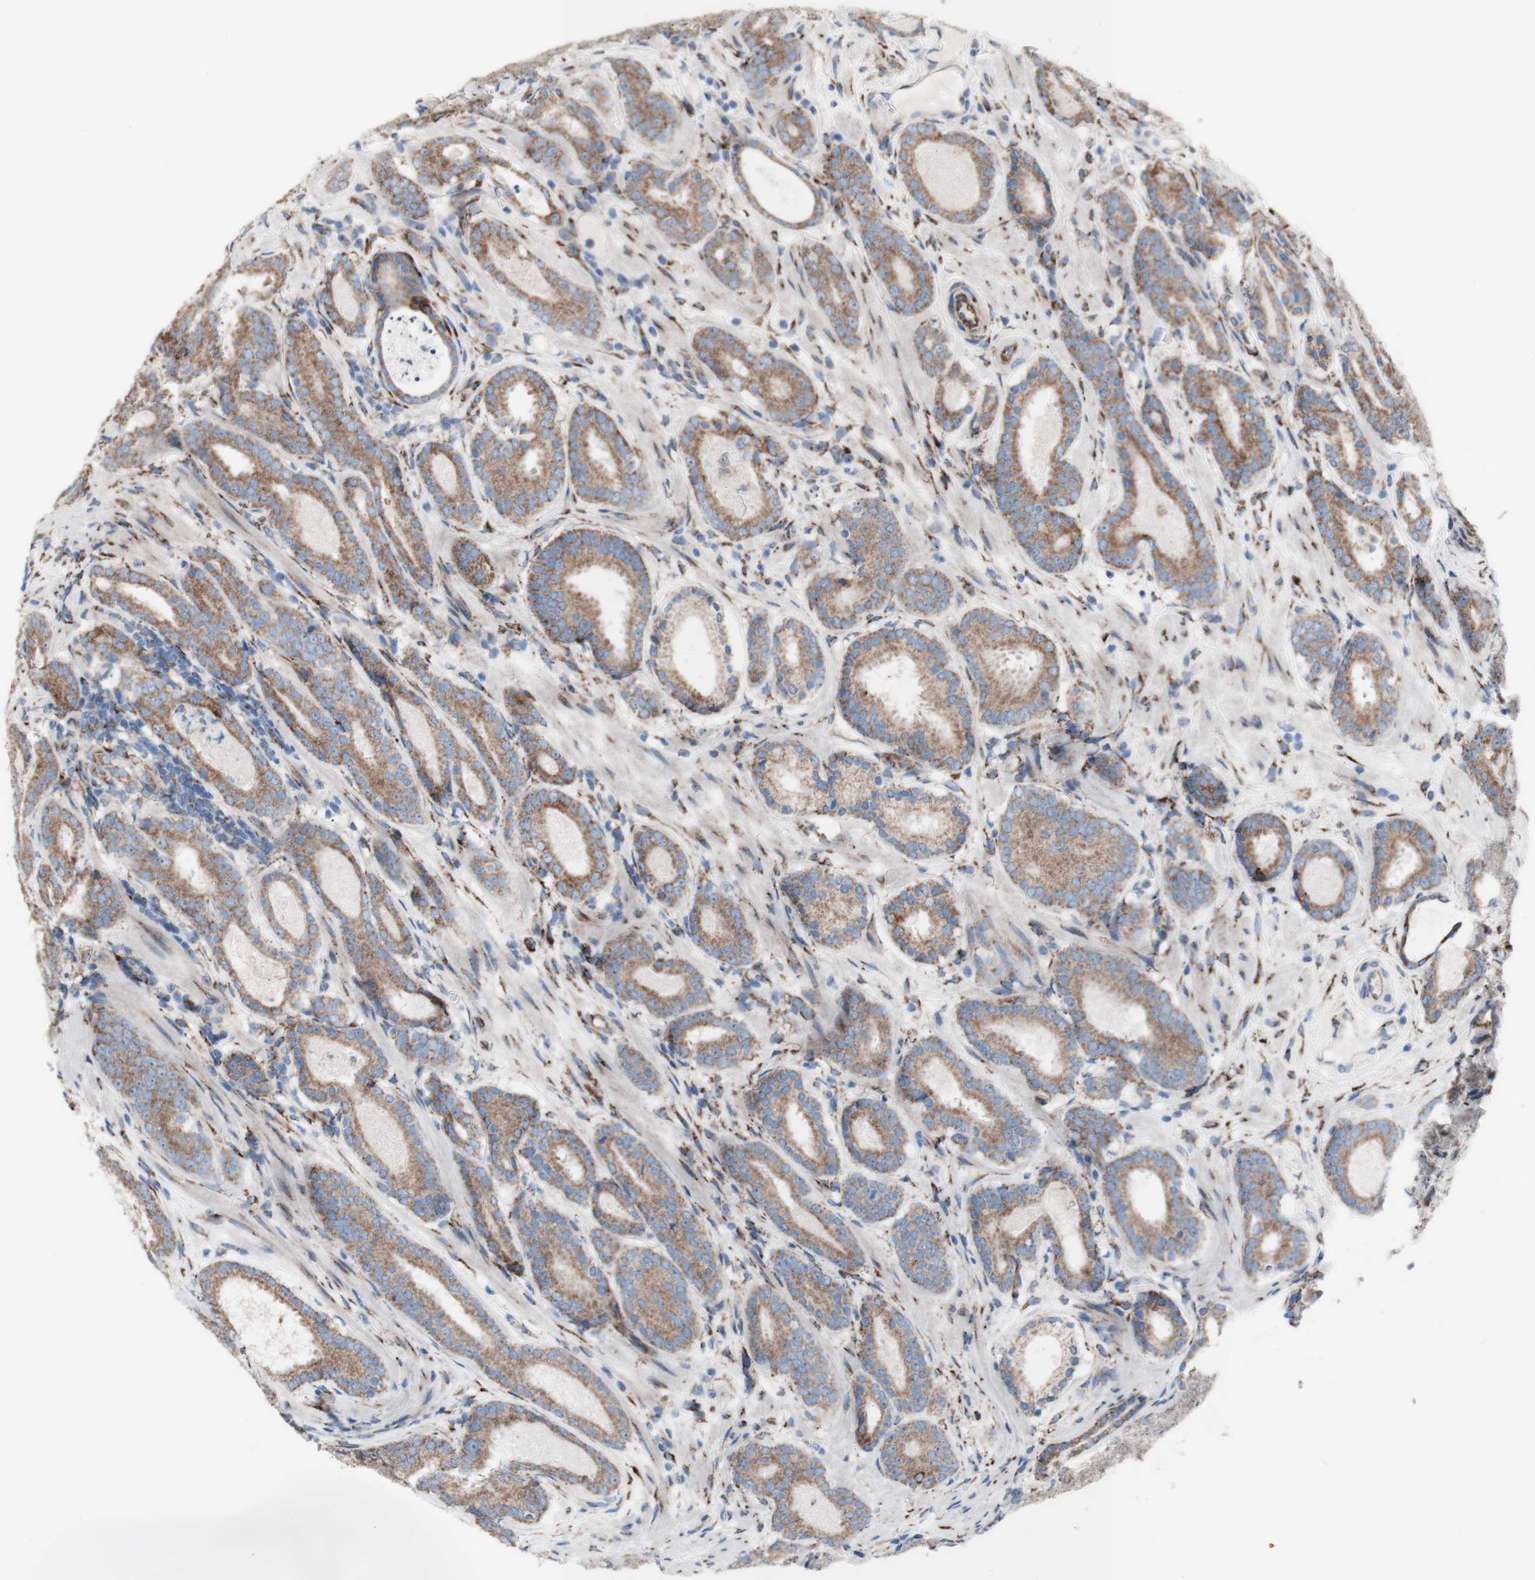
{"staining": {"intensity": "moderate", "quantity": ">75%", "location": "cytoplasmic/membranous"}, "tissue": "prostate cancer", "cell_type": "Tumor cells", "image_type": "cancer", "snomed": [{"axis": "morphology", "description": "Adenocarcinoma, Low grade"}, {"axis": "topography", "description": "Prostate"}], "caption": "Moderate cytoplasmic/membranous positivity for a protein is seen in about >75% of tumor cells of prostate cancer (adenocarcinoma (low-grade)) using immunohistochemistry (IHC).", "gene": "AGPAT5", "patient": {"sex": "male", "age": 69}}